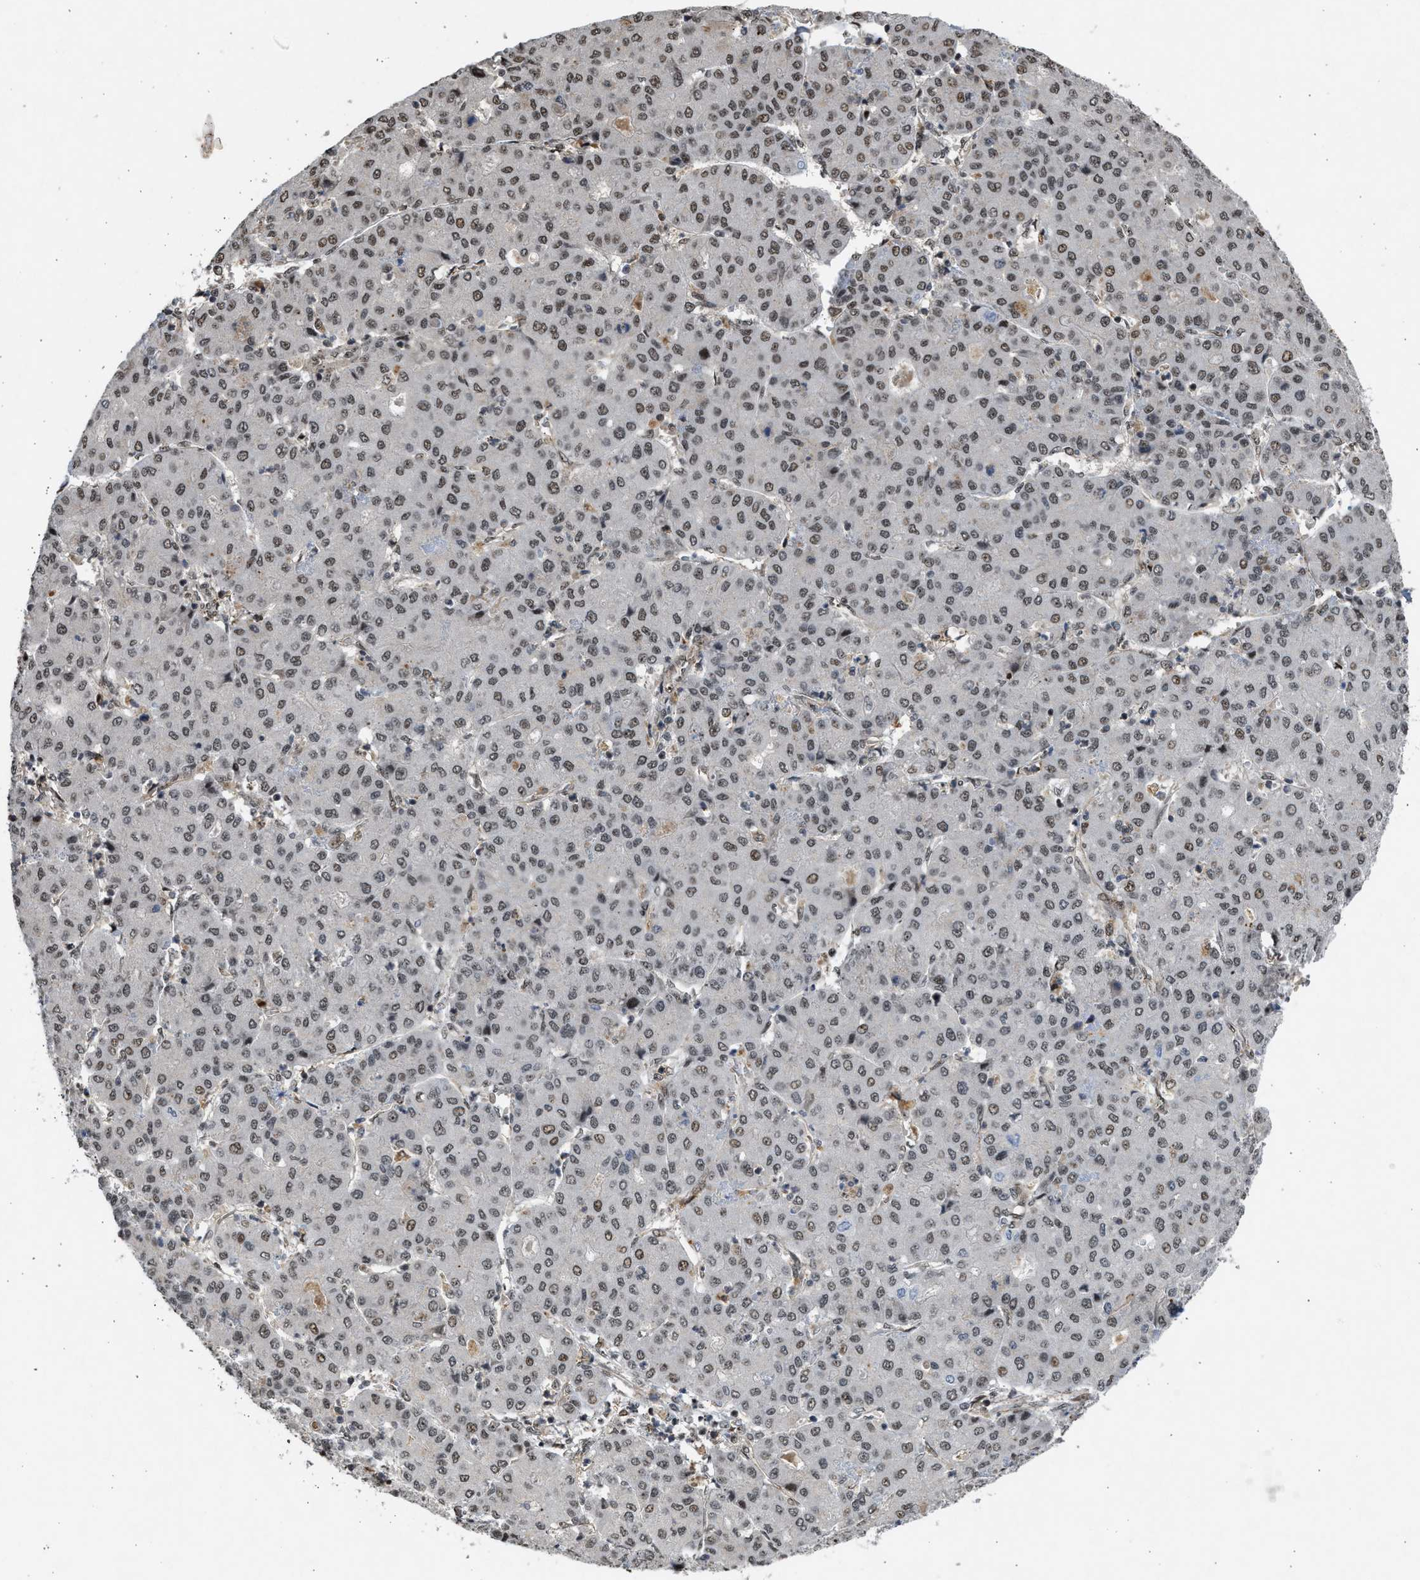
{"staining": {"intensity": "moderate", "quantity": ">75%", "location": "nuclear"}, "tissue": "liver cancer", "cell_type": "Tumor cells", "image_type": "cancer", "snomed": [{"axis": "morphology", "description": "Carcinoma, Hepatocellular, NOS"}, {"axis": "topography", "description": "Liver"}], "caption": "Immunohistochemistry (IHC) (DAB (3,3'-diaminobenzidine)) staining of liver cancer exhibits moderate nuclear protein staining in about >75% of tumor cells.", "gene": "TFDP2", "patient": {"sex": "male", "age": 65}}